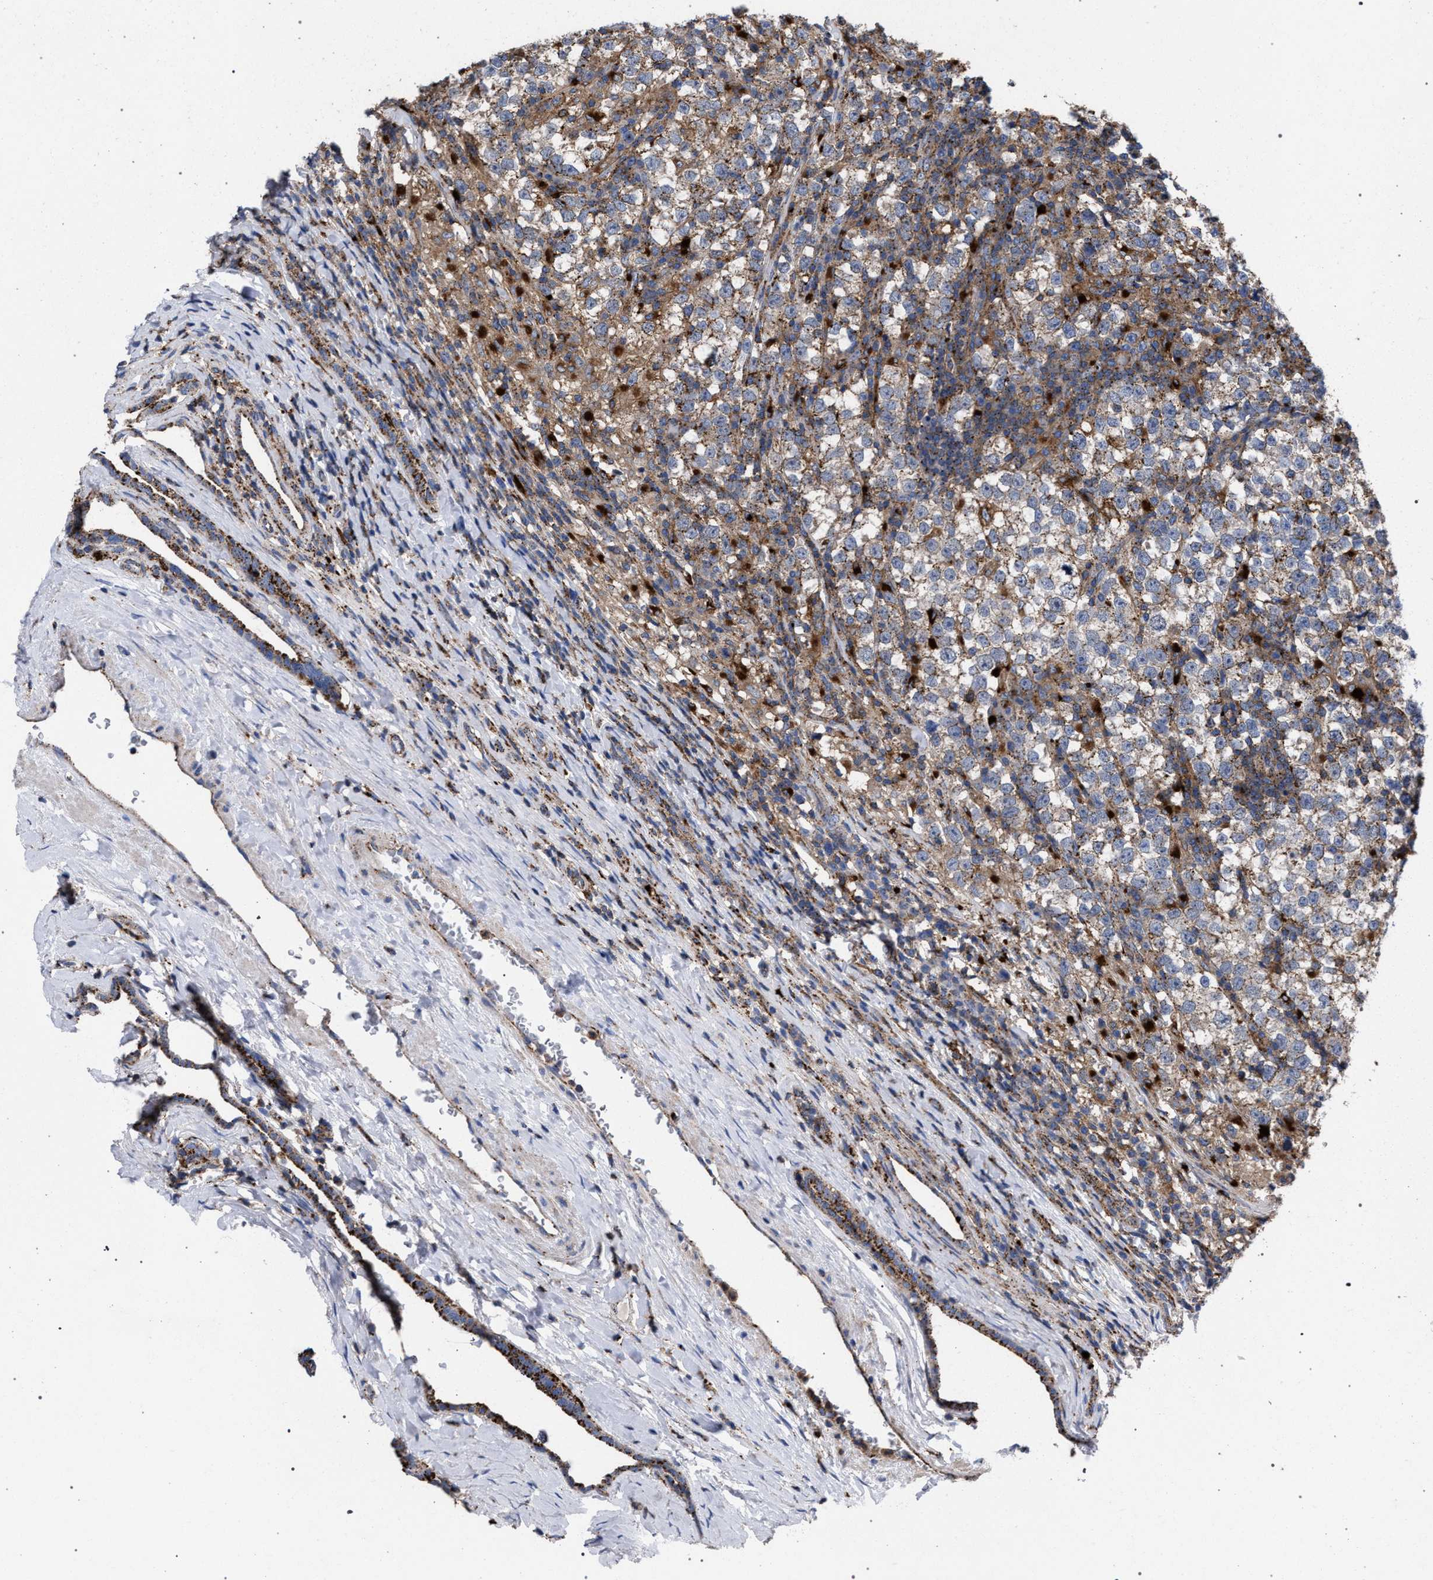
{"staining": {"intensity": "moderate", "quantity": ">75%", "location": "cytoplasmic/membranous"}, "tissue": "testis cancer", "cell_type": "Tumor cells", "image_type": "cancer", "snomed": [{"axis": "morphology", "description": "Normal tissue, NOS"}, {"axis": "morphology", "description": "Seminoma, NOS"}, {"axis": "topography", "description": "Testis"}], "caption": "A brown stain highlights moderate cytoplasmic/membranous expression of a protein in testis cancer tumor cells. Nuclei are stained in blue.", "gene": "PPT1", "patient": {"sex": "male", "age": 43}}